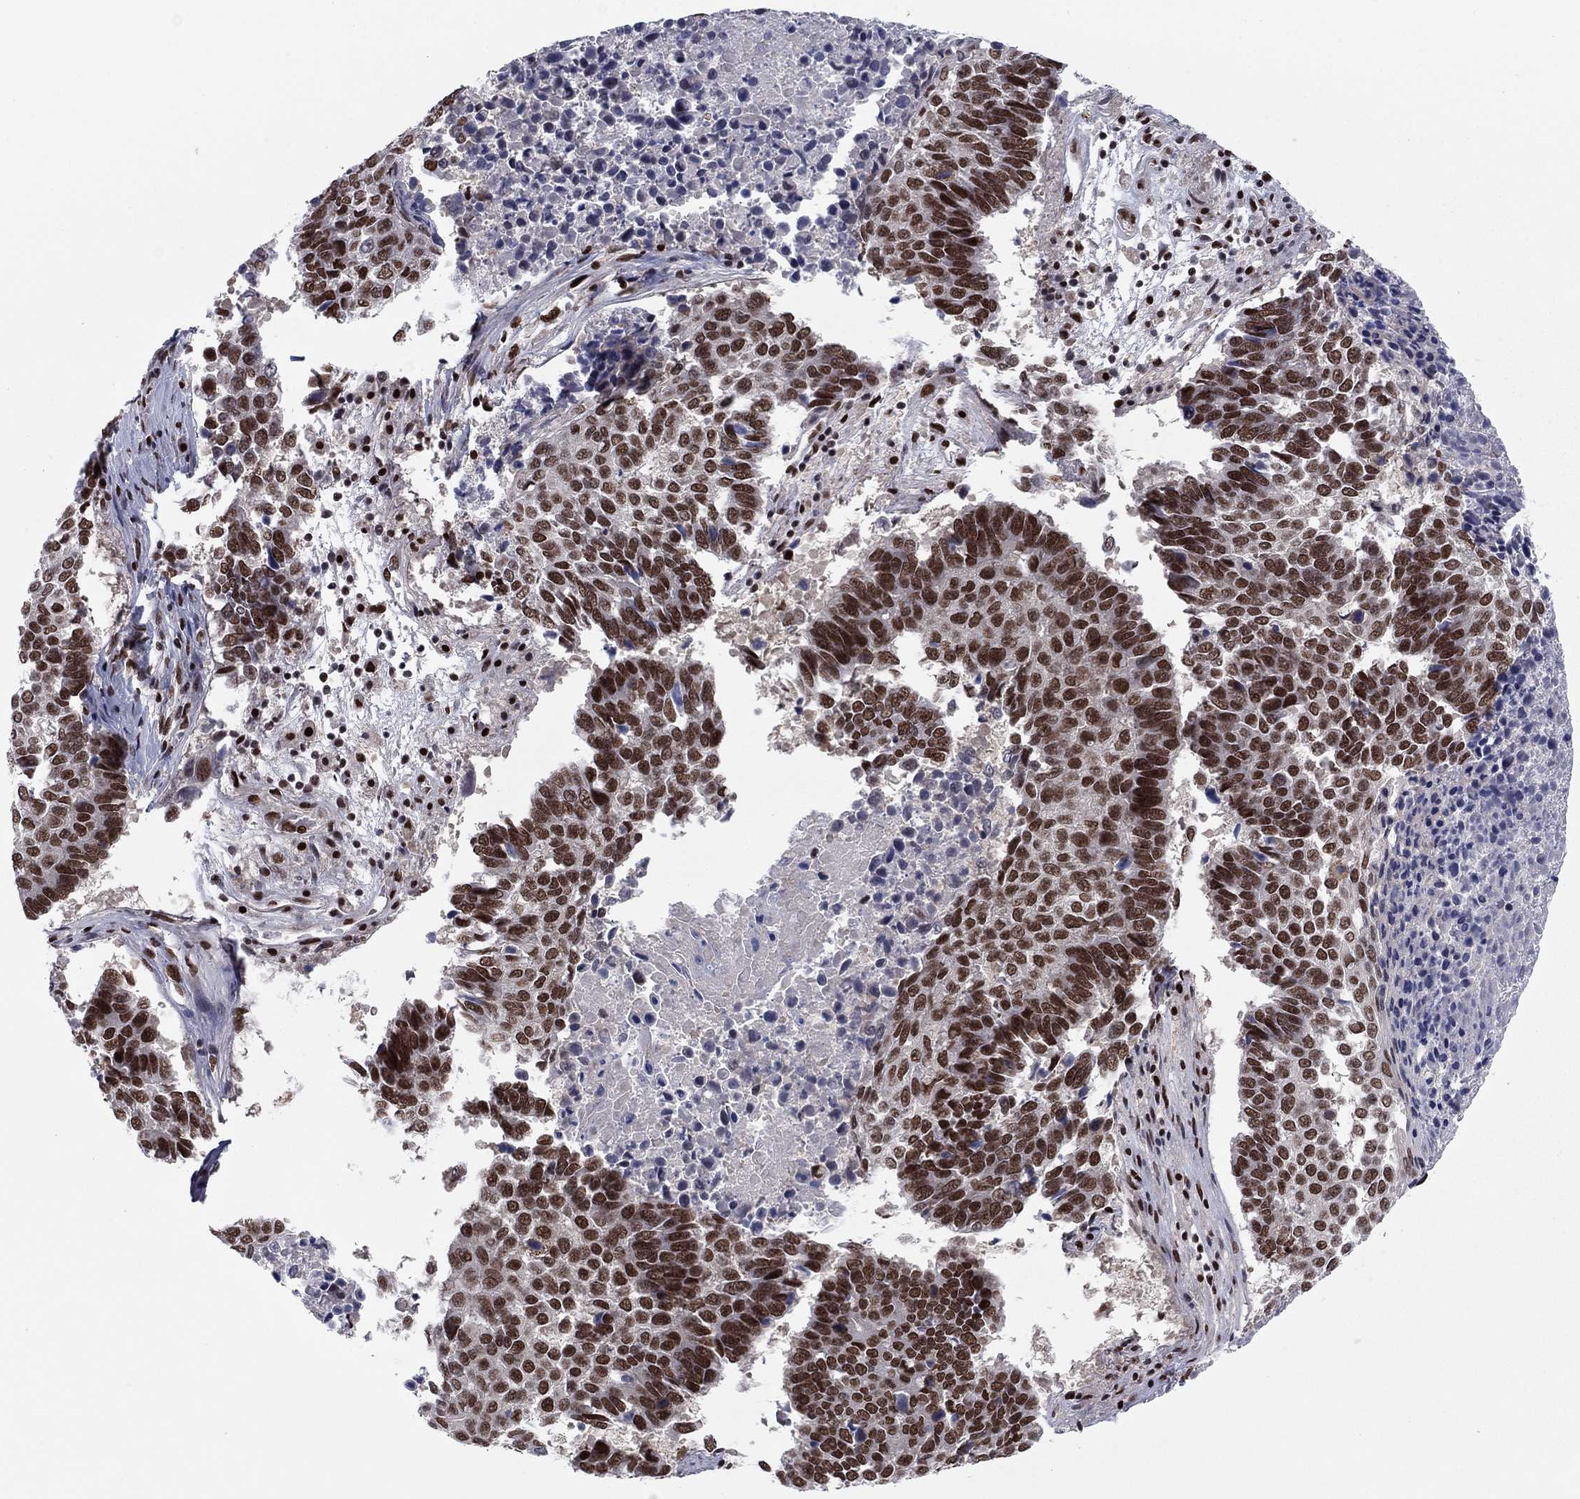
{"staining": {"intensity": "strong", "quantity": ">75%", "location": "nuclear"}, "tissue": "lung cancer", "cell_type": "Tumor cells", "image_type": "cancer", "snomed": [{"axis": "morphology", "description": "Squamous cell carcinoma, NOS"}, {"axis": "topography", "description": "Lung"}], "caption": "Protein staining of lung squamous cell carcinoma tissue reveals strong nuclear positivity in about >75% of tumor cells. The staining was performed using DAB, with brown indicating positive protein expression. Nuclei are stained blue with hematoxylin.", "gene": "USP54", "patient": {"sex": "male", "age": 73}}